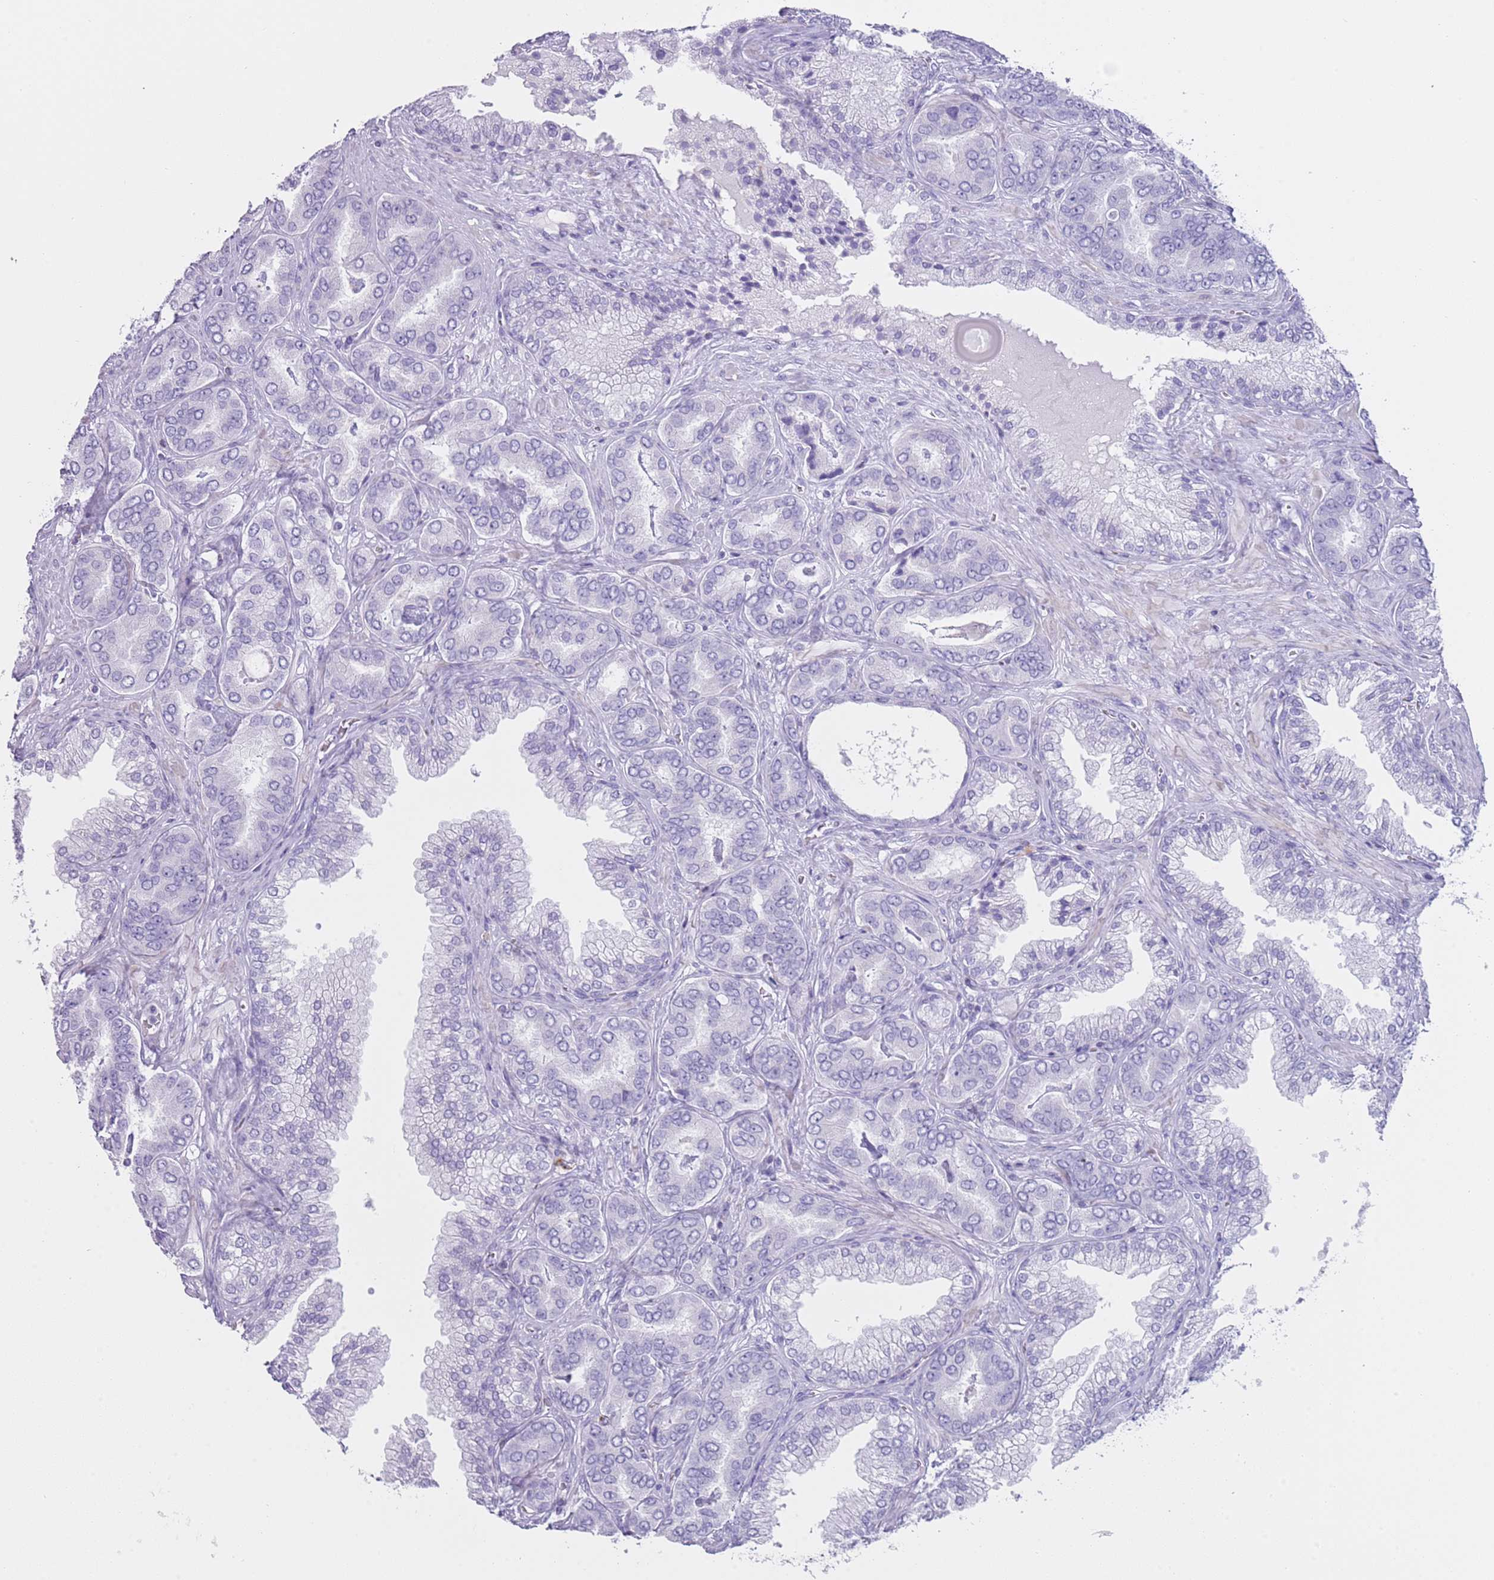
{"staining": {"intensity": "negative", "quantity": "none", "location": "none"}, "tissue": "prostate cancer", "cell_type": "Tumor cells", "image_type": "cancer", "snomed": [{"axis": "morphology", "description": "Adenocarcinoma, High grade"}, {"axis": "topography", "description": "Prostate"}], "caption": "Tumor cells show no significant positivity in adenocarcinoma (high-grade) (prostate).", "gene": "NBPF20", "patient": {"sex": "male", "age": 72}}